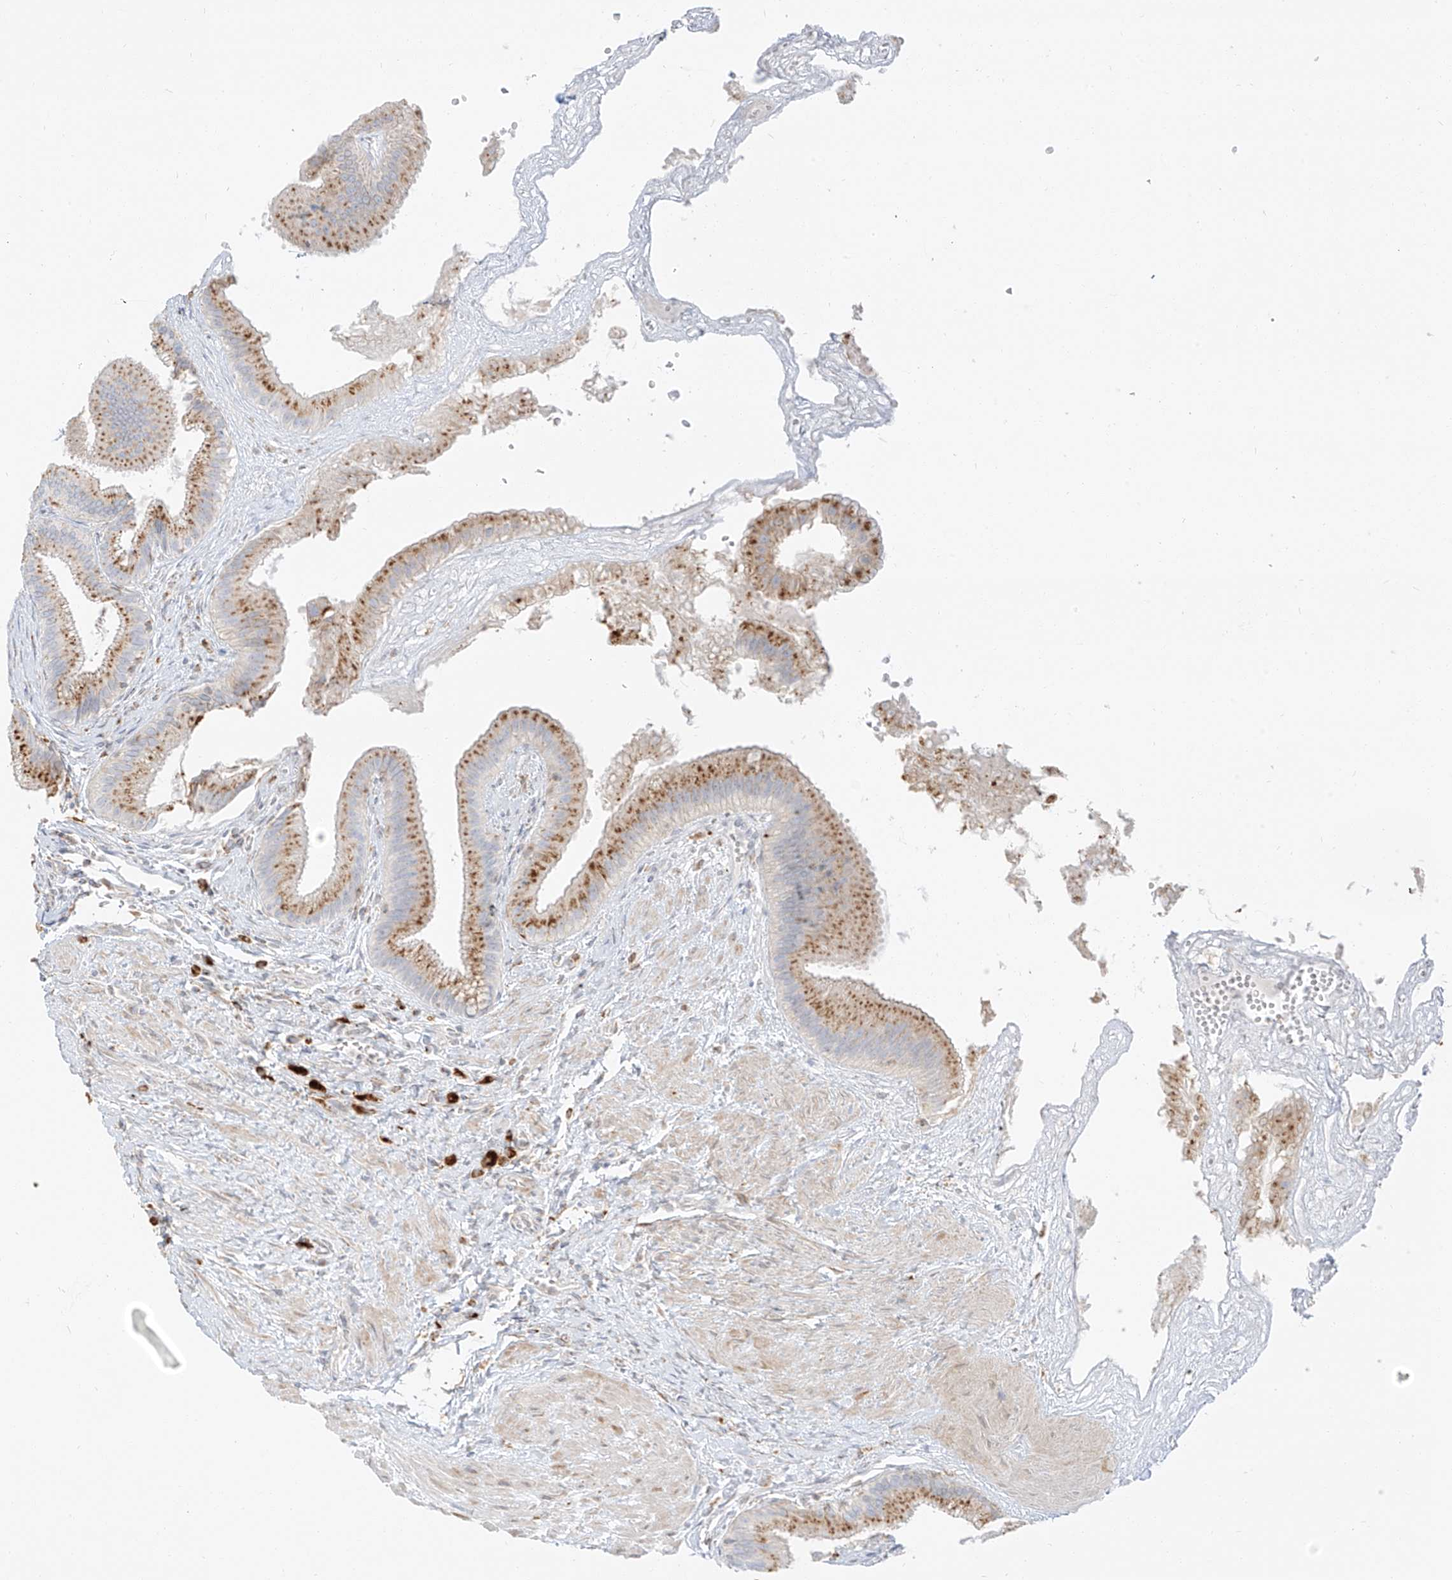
{"staining": {"intensity": "moderate", "quantity": ">75%", "location": "cytoplasmic/membranous"}, "tissue": "gallbladder", "cell_type": "Glandular cells", "image_type": "normal", "snomed": [{"axis": "morphology", "description": "Normal tissue, NOS"}, {"axis": "topography", "description": "Gallbladder"}], "caption": "Unremarkable gallbladder reveals moderate cytoplasmic/membranous expression in approximately >75% of glandular cells.", "gene": "SLC35F6", "patient": {"sex": "male", "age": 55}}